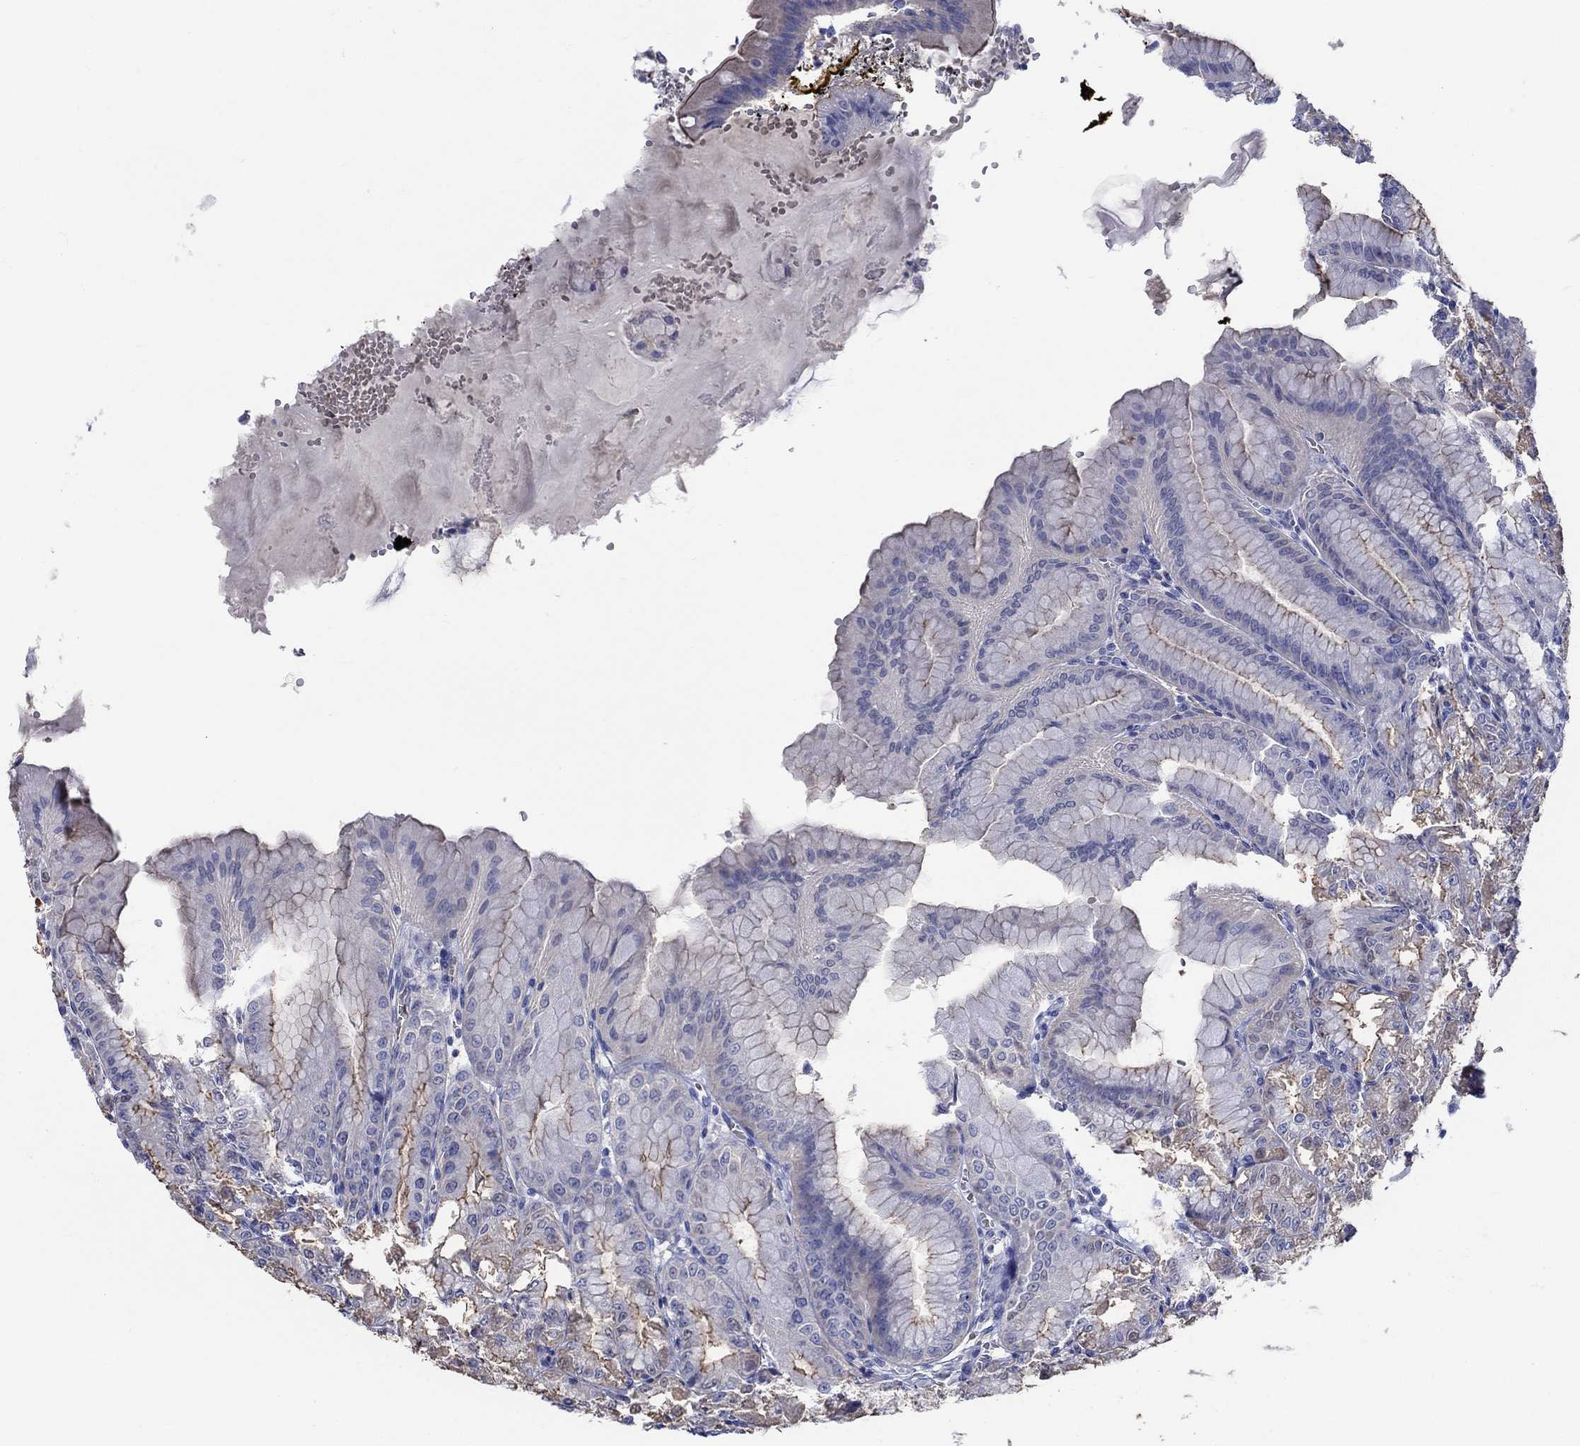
{"staining": {"intensity": "moderate", "quantity": "25%-75%", "location": "cytoplasmic/membranous"}, "tissue": "stomach", "cell_type": "Glandular cells", "image_type": "normal", "snomed": [{"axis": "morphology", "description": "Normal tissue, NOS"}, {"axis": "topography", "description": "Stomach"}], "caption": "Moderate cytoplasmic/membranous expression is seen in approximately 25%-75% of glandular cells in normal stomach.", "gene": "FLNC", "patient": {"sex": "male", "age": 71}}